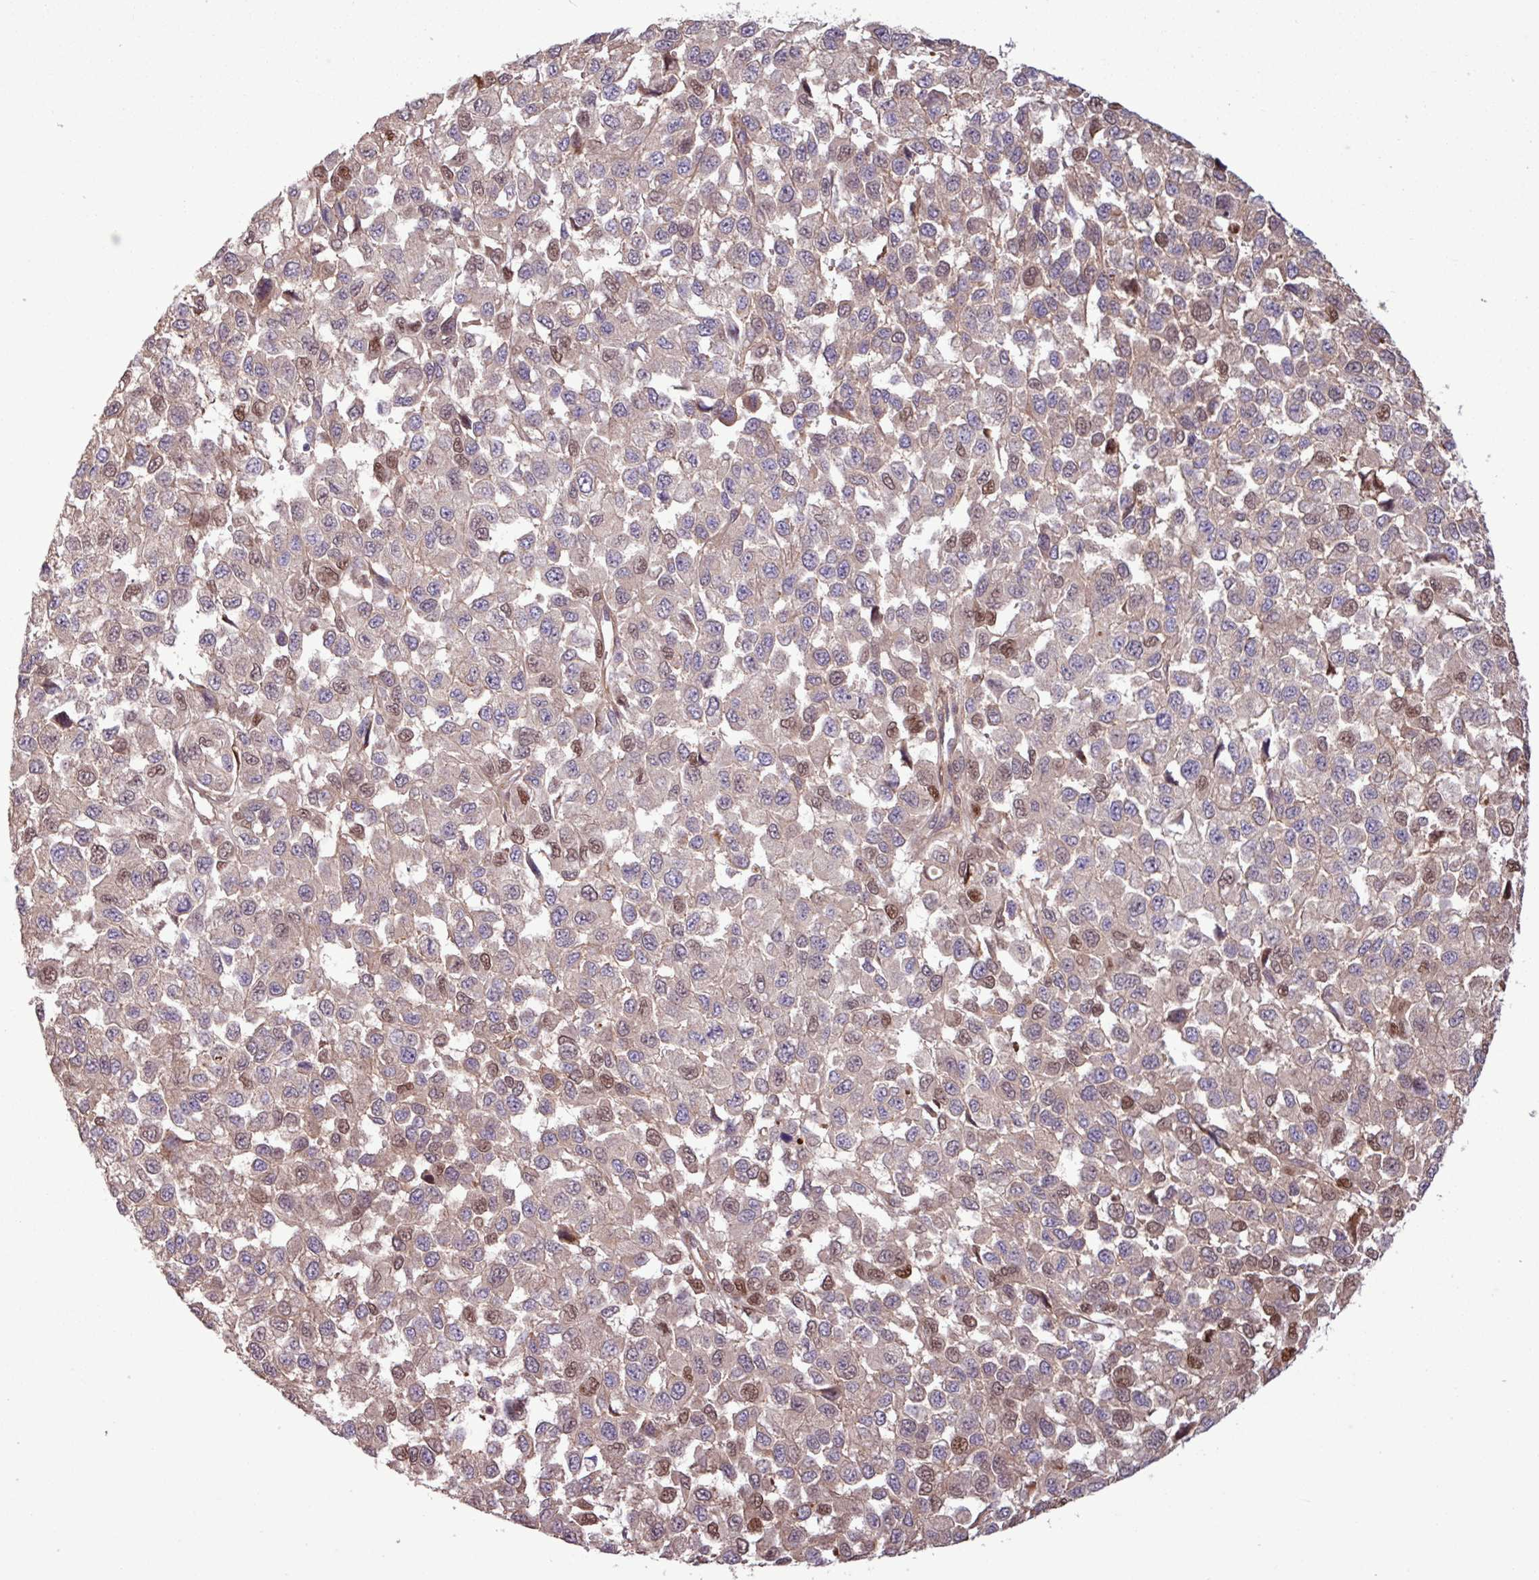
{"staining": {"intensity": "moderate", "quantity": "<25%", "location": "nuclear"}, "tissue": "melanoma", "cell_type": "Tumor cells", "image_type": "cancer", "snomed": [{"axis": "morphology", "description": "Malignant melanoma, NOS"}, {"axis": "topography", "description": "Skin"}], "caption": "There is low levels of moderate nuclear staining in tumor cells of malignant melanoma, as demonstrated by immunohistochemical staining (brown color).", "gene": "PDPR", "patient": {"sex": "male", "age": 62}}